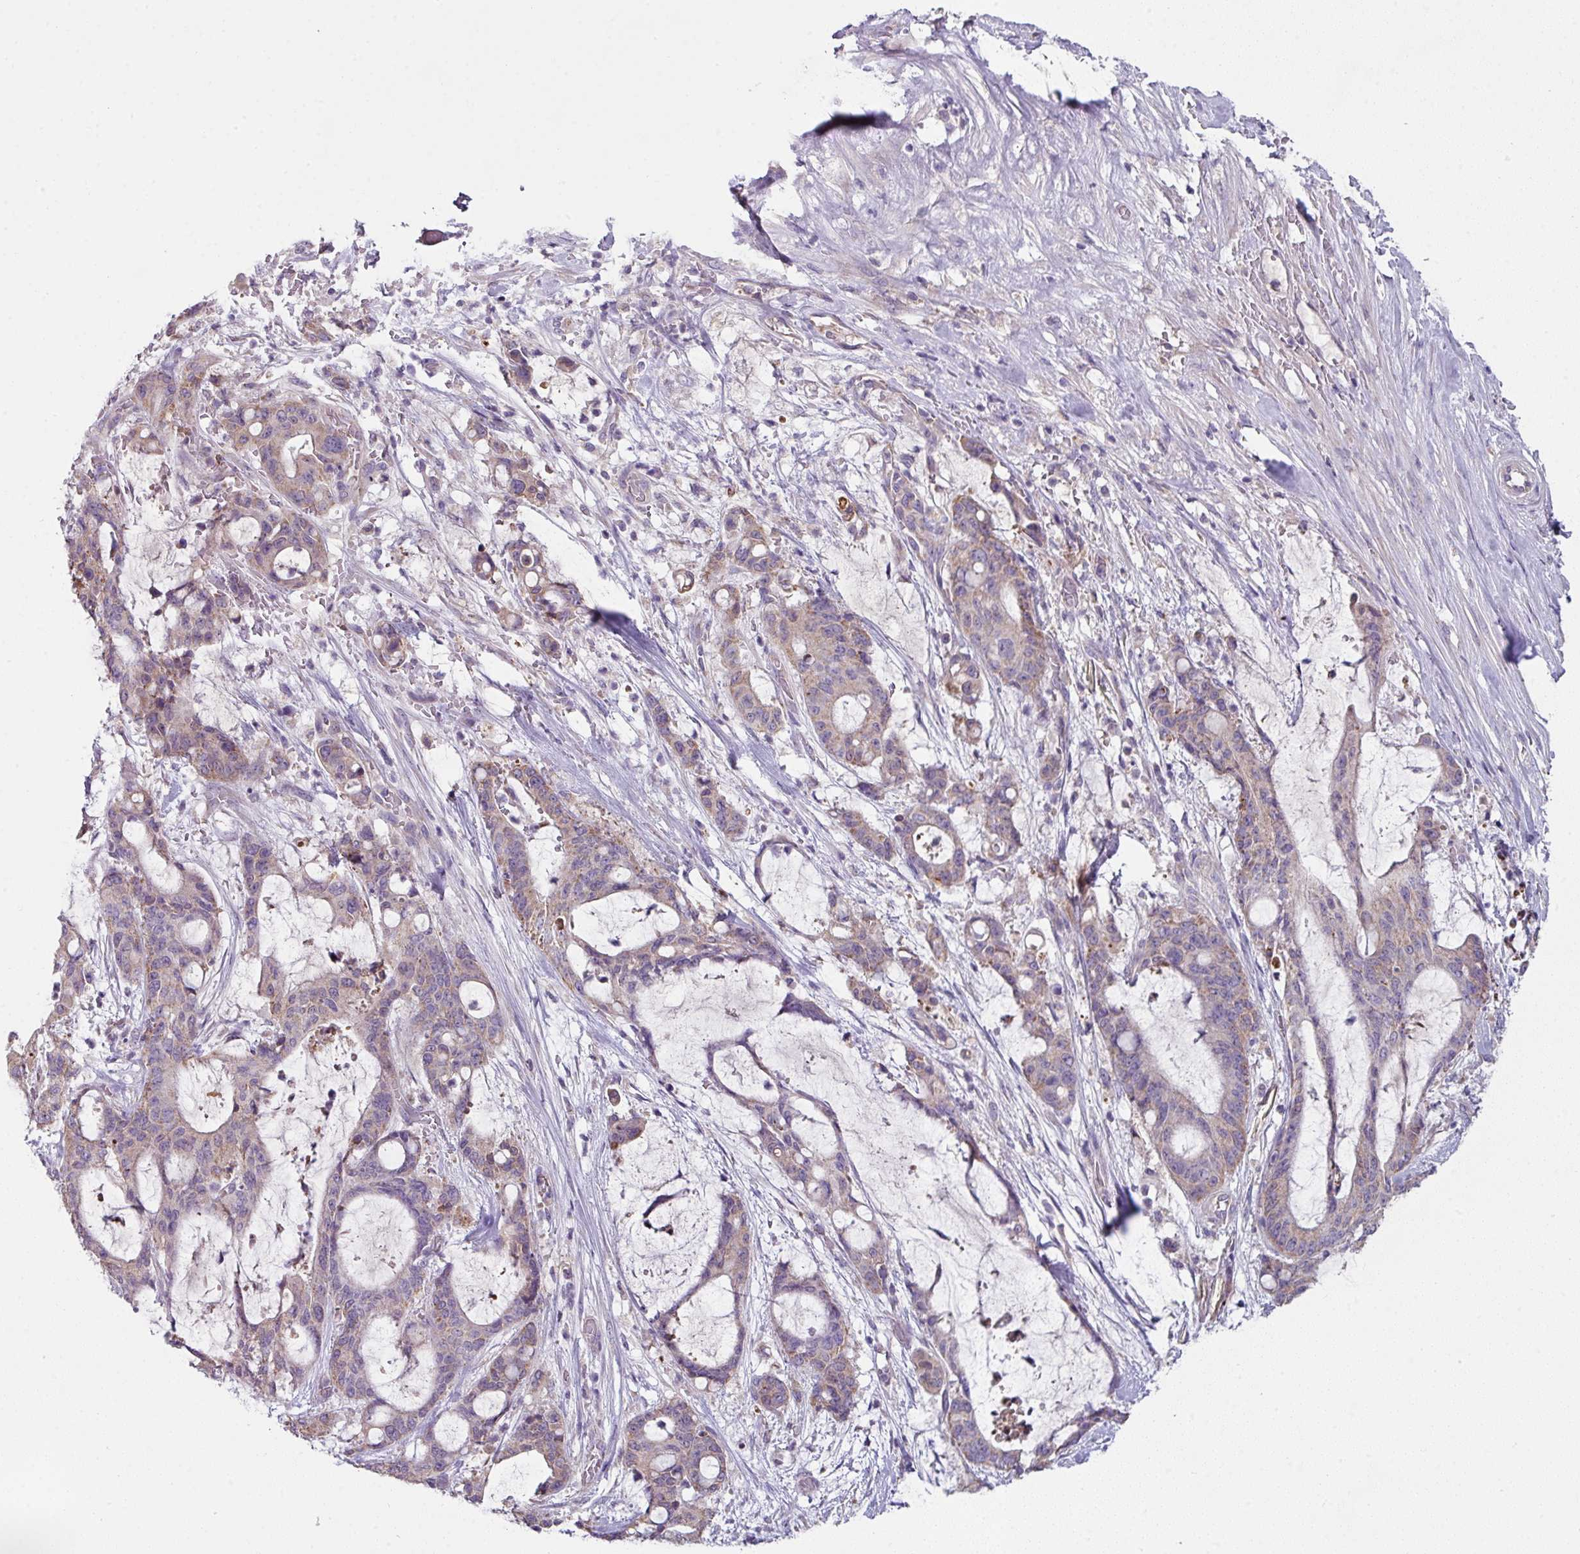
{"staining": {"intensity": "weak", "quantity": "25%-75%", "location": "cytoplasmic/membranous"}, "tissue": "liver cancer", "cell_type": "Tumor cells", "image_type": "cancer", "snomed": [{"axis": "morphology", "description": "Normal tissue, NOS"}, {"axis": "morphology", "description": "Cholangiocarcinoma"}, {"axis": "topography", "description": "Liver"}, {"axis": "topography", "description": "Peripheral nerve tissue"}], "caption": "The photomicrograph exhibits staining of cholangiocarcinoma (liver), revealing weak cytoplasmic/membranous protein positivity (brown color) within tumor cells. (DAB IHC with brightfield microscopy, high magnification).", "gene": "LRRC9", "patient": {"sex": "female", "age": 73}}